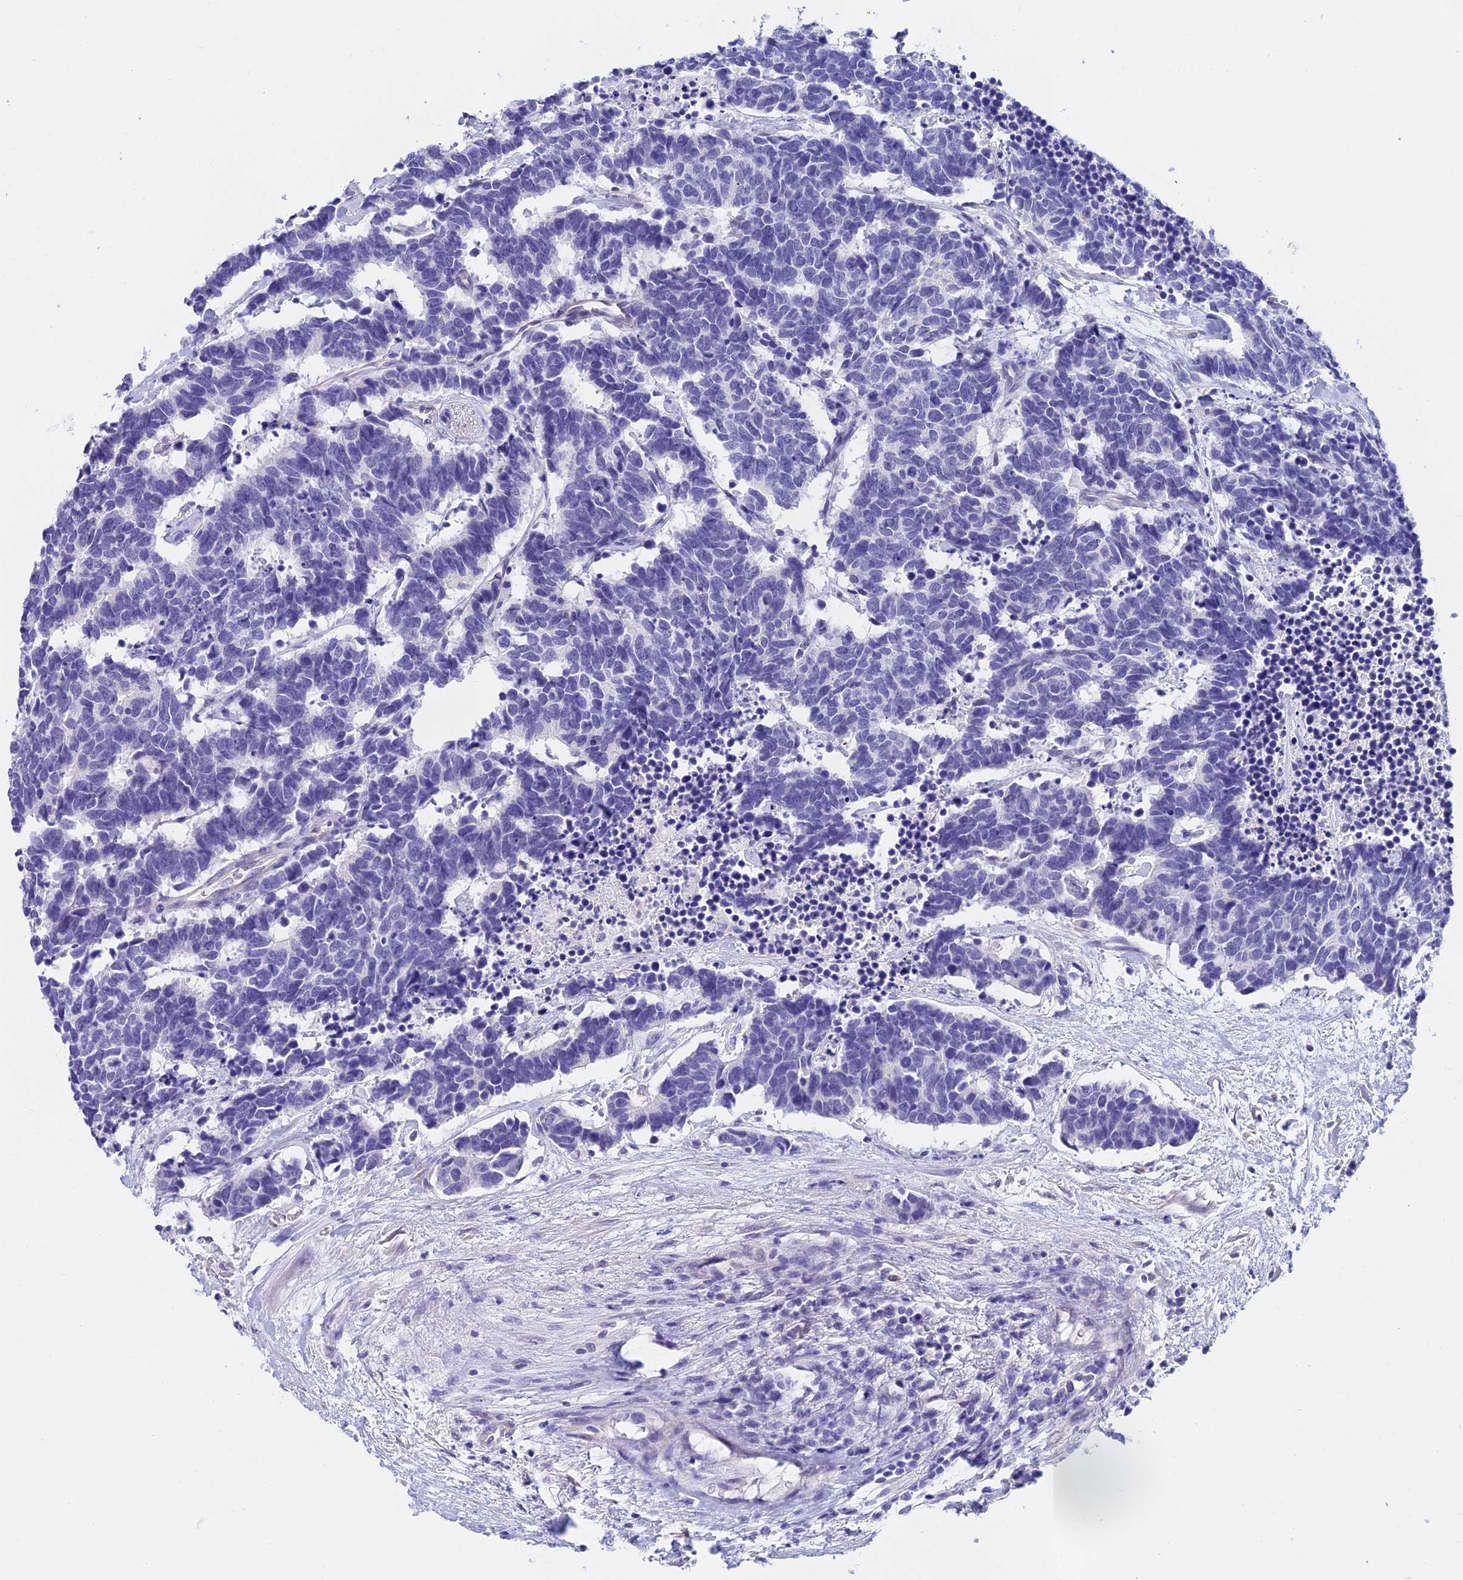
{"staining": {"intensity": "negative", "quantity": "none", "location": "none"}, "tissue": "carcinoid", "cell_type": "Tumor cells", "image_type": "cancer", "snomed": [{"axis": "morphology", "description": "Carcinoma, NOS"}, {"axis": "morphology", "description": "Carcinoid, malignant, NOS"}, {"axis": "topography", "description": "Urinary bladder"}], "caption": "DAB immunohistochemical staining of human carcinoma exhibits no significant positivity in tumor cells. Brightfield microscopy of IHC stained with DAB (brown) and hematoxylin (blue), captured at high magnification.", "gene": "C17orf67", "patient": {"sex": "male", "age": 57}}